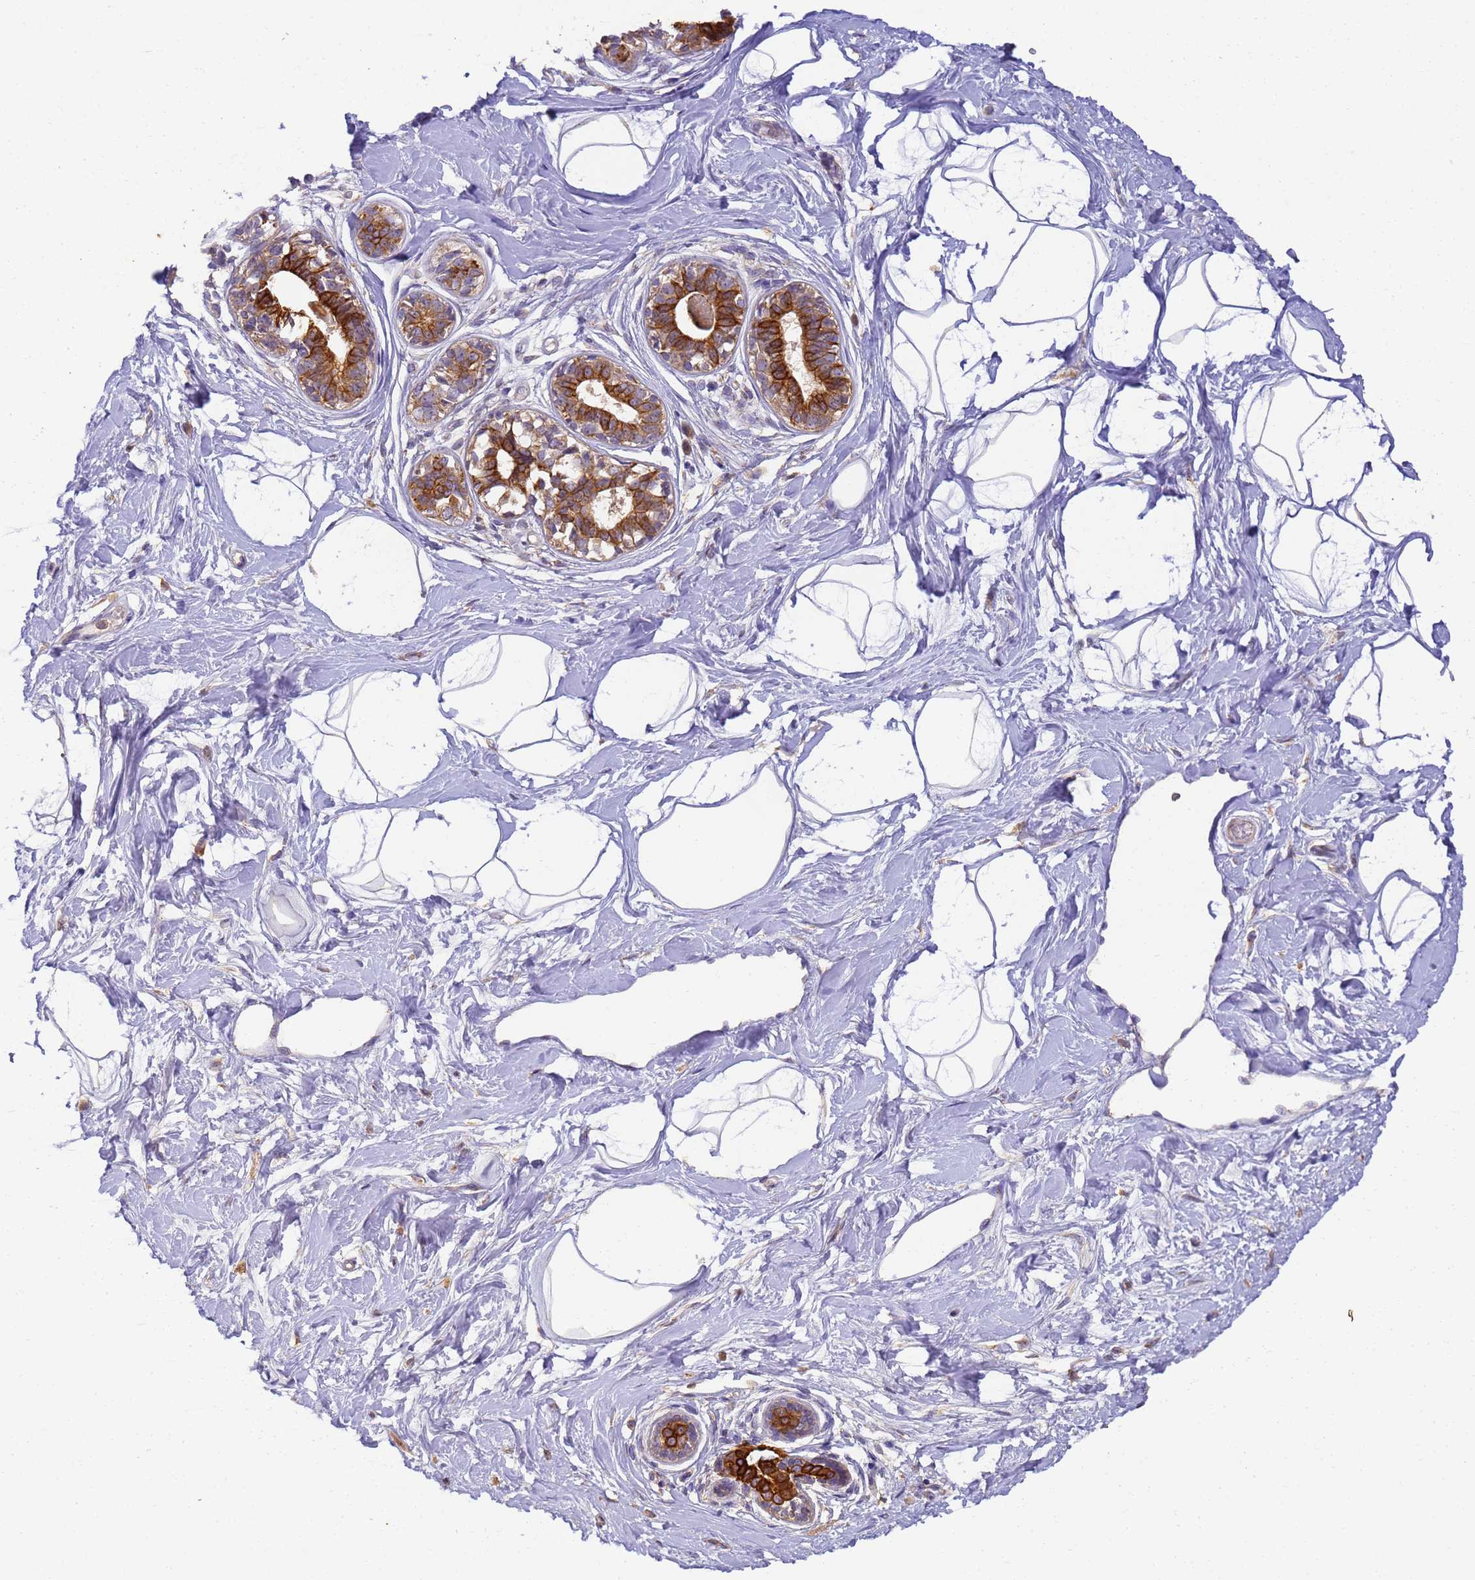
{"staining": {"intensity": "negative", "quantity": "none", "location": "none"}, "tissue": "breast", "cell_type": "Adipocytes", "image_type": "normal", "snomed": [{"axis": "morphology", "description": "Normal tissue, NOS"}, {"axis": "topography", "description": "Breast"}], "caption": "Unremarkable breast was stained to show a protein in brown. There is no significant staining in adipocytes.", "gene": "TIGAR", "patient": {"sex": "female", "age": 45}}